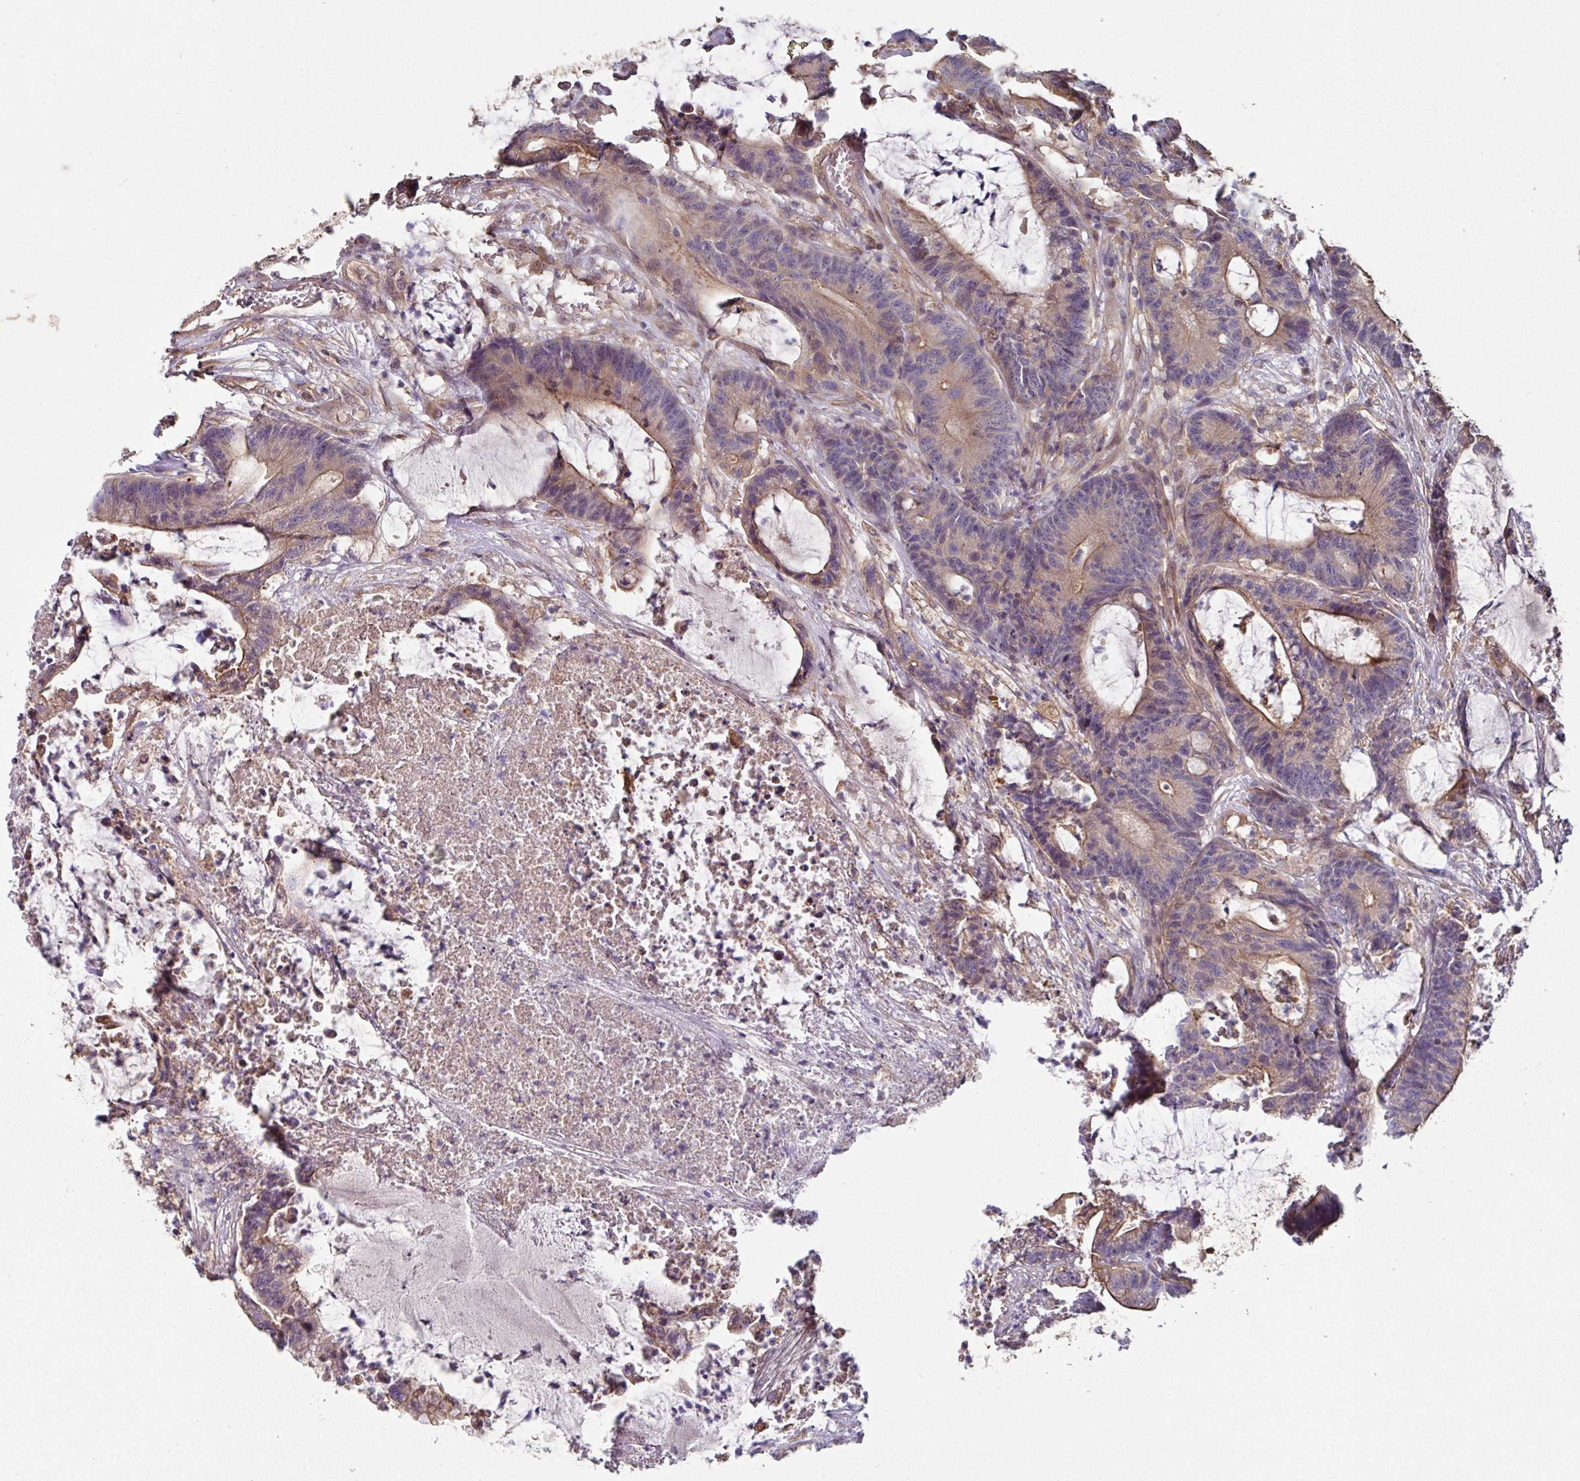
{"staining": {"intensity": "moderate", "quantity": "25%-75%", "location": "cytoplasmic/membranous"}, "tissue": "colorectal cancer", "cell_type": "Tumor cells", "image_type": "cancer", "snomed": [{"axis": "morphology", "description": "Adenocarcinoma, NOS"}, {"axis": "topography", "description": "Colon"}], "caption": "Protein staining demonstrates moderate cytoplasmic/membranous expression in about 25%-75% of tumor cells in colorectal cancer (adenocarcinoma).", "gene": "C4orf48", "patient": {"sex": "female", "age": 84}}